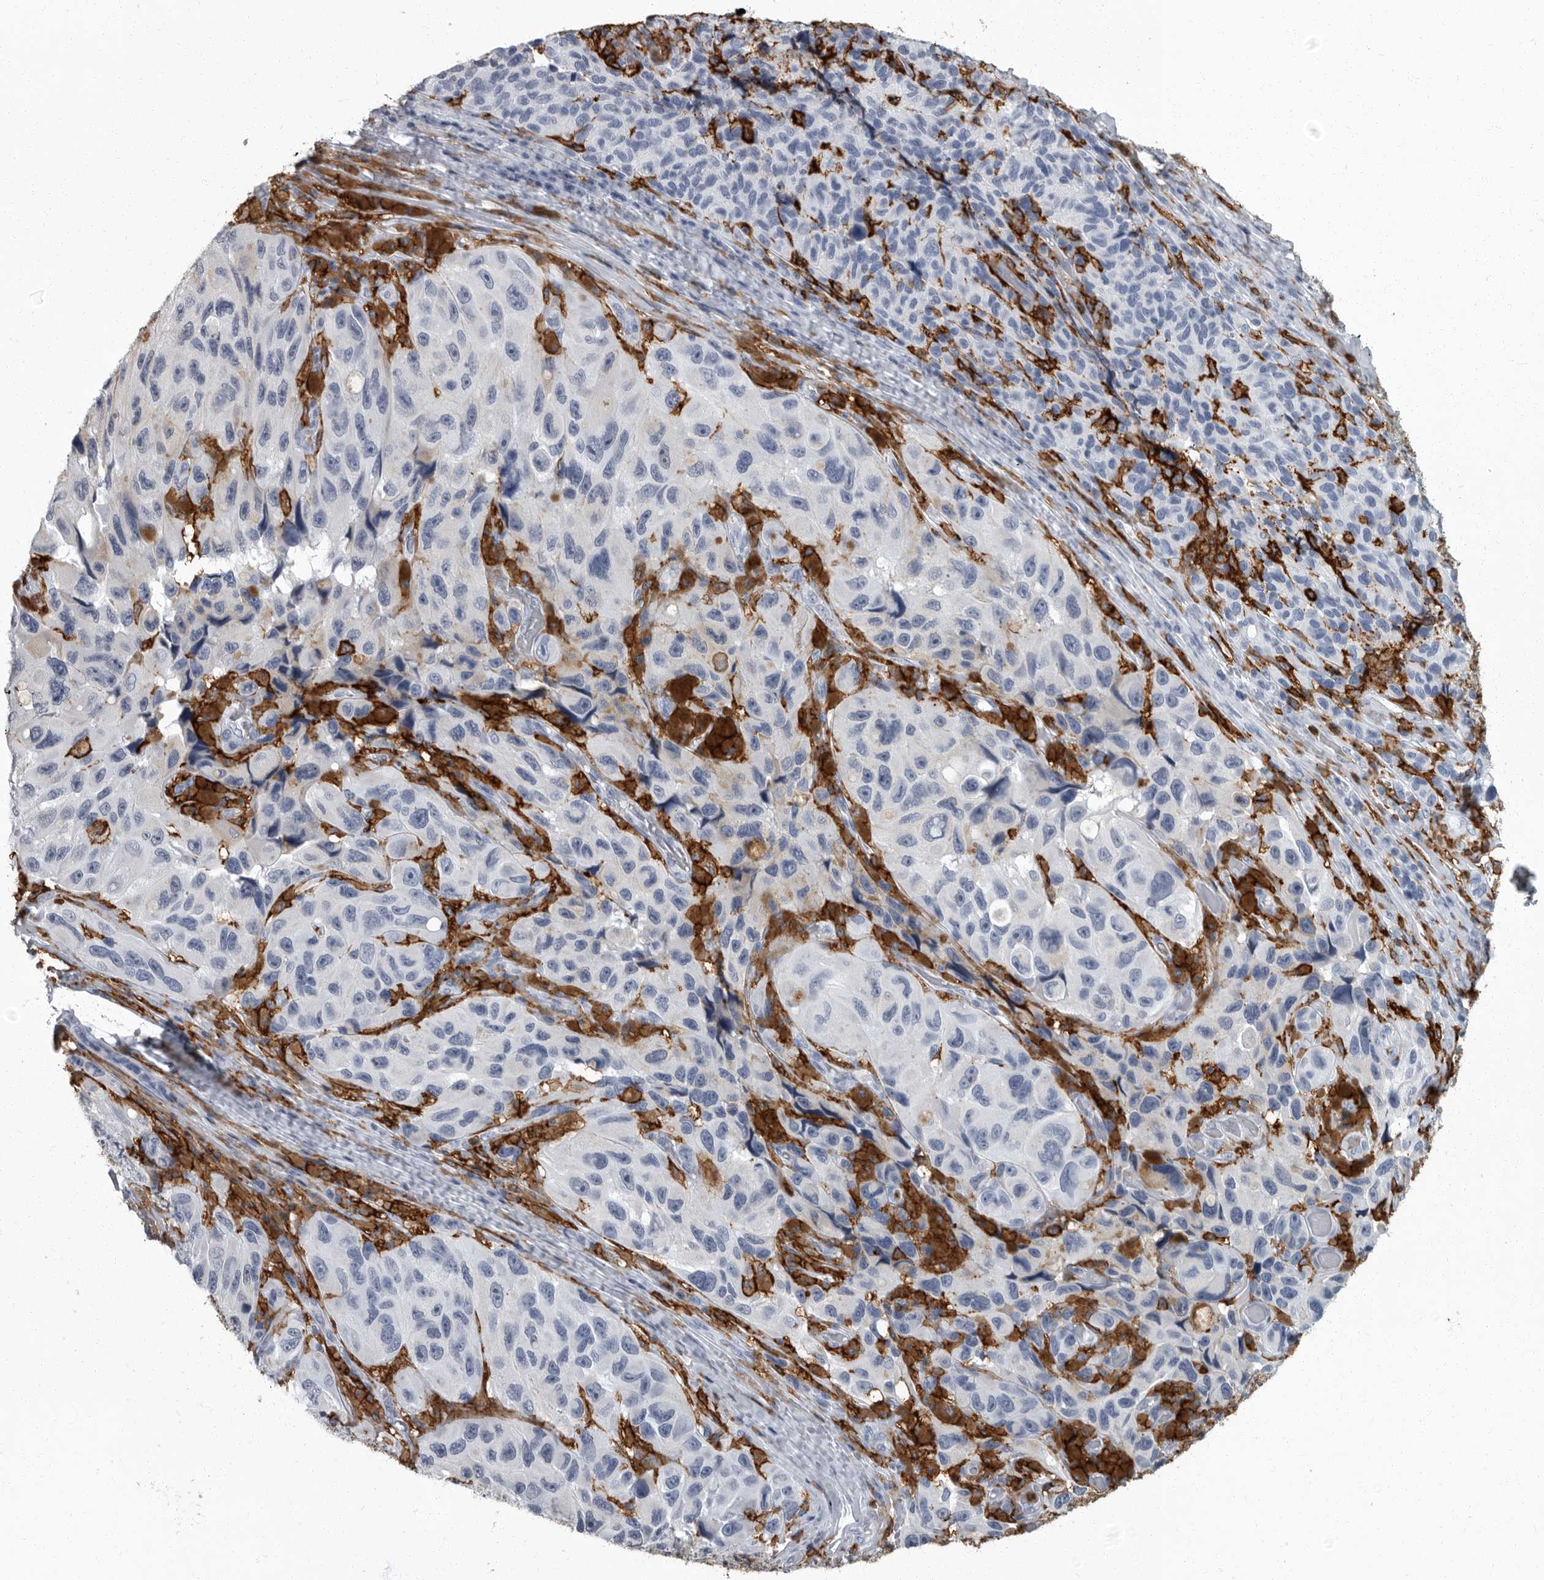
{"staining": {"intensity": "negative", "quantity": "none", "location": "none"}, "tissue": "melanoma", "cell_type": "Tumor cells", "image_type": "cancer", "snomed": [{"axis": "morphology", "description": "Malignant melanoma, NOS"}, {"axis": "topography", "description": "Skin"}], "caption": "An image of human malignant melanoma is negative for staining in tumor cells.", "gene": "FCER1G", "patient": {"sex": "female", "age": 73}}